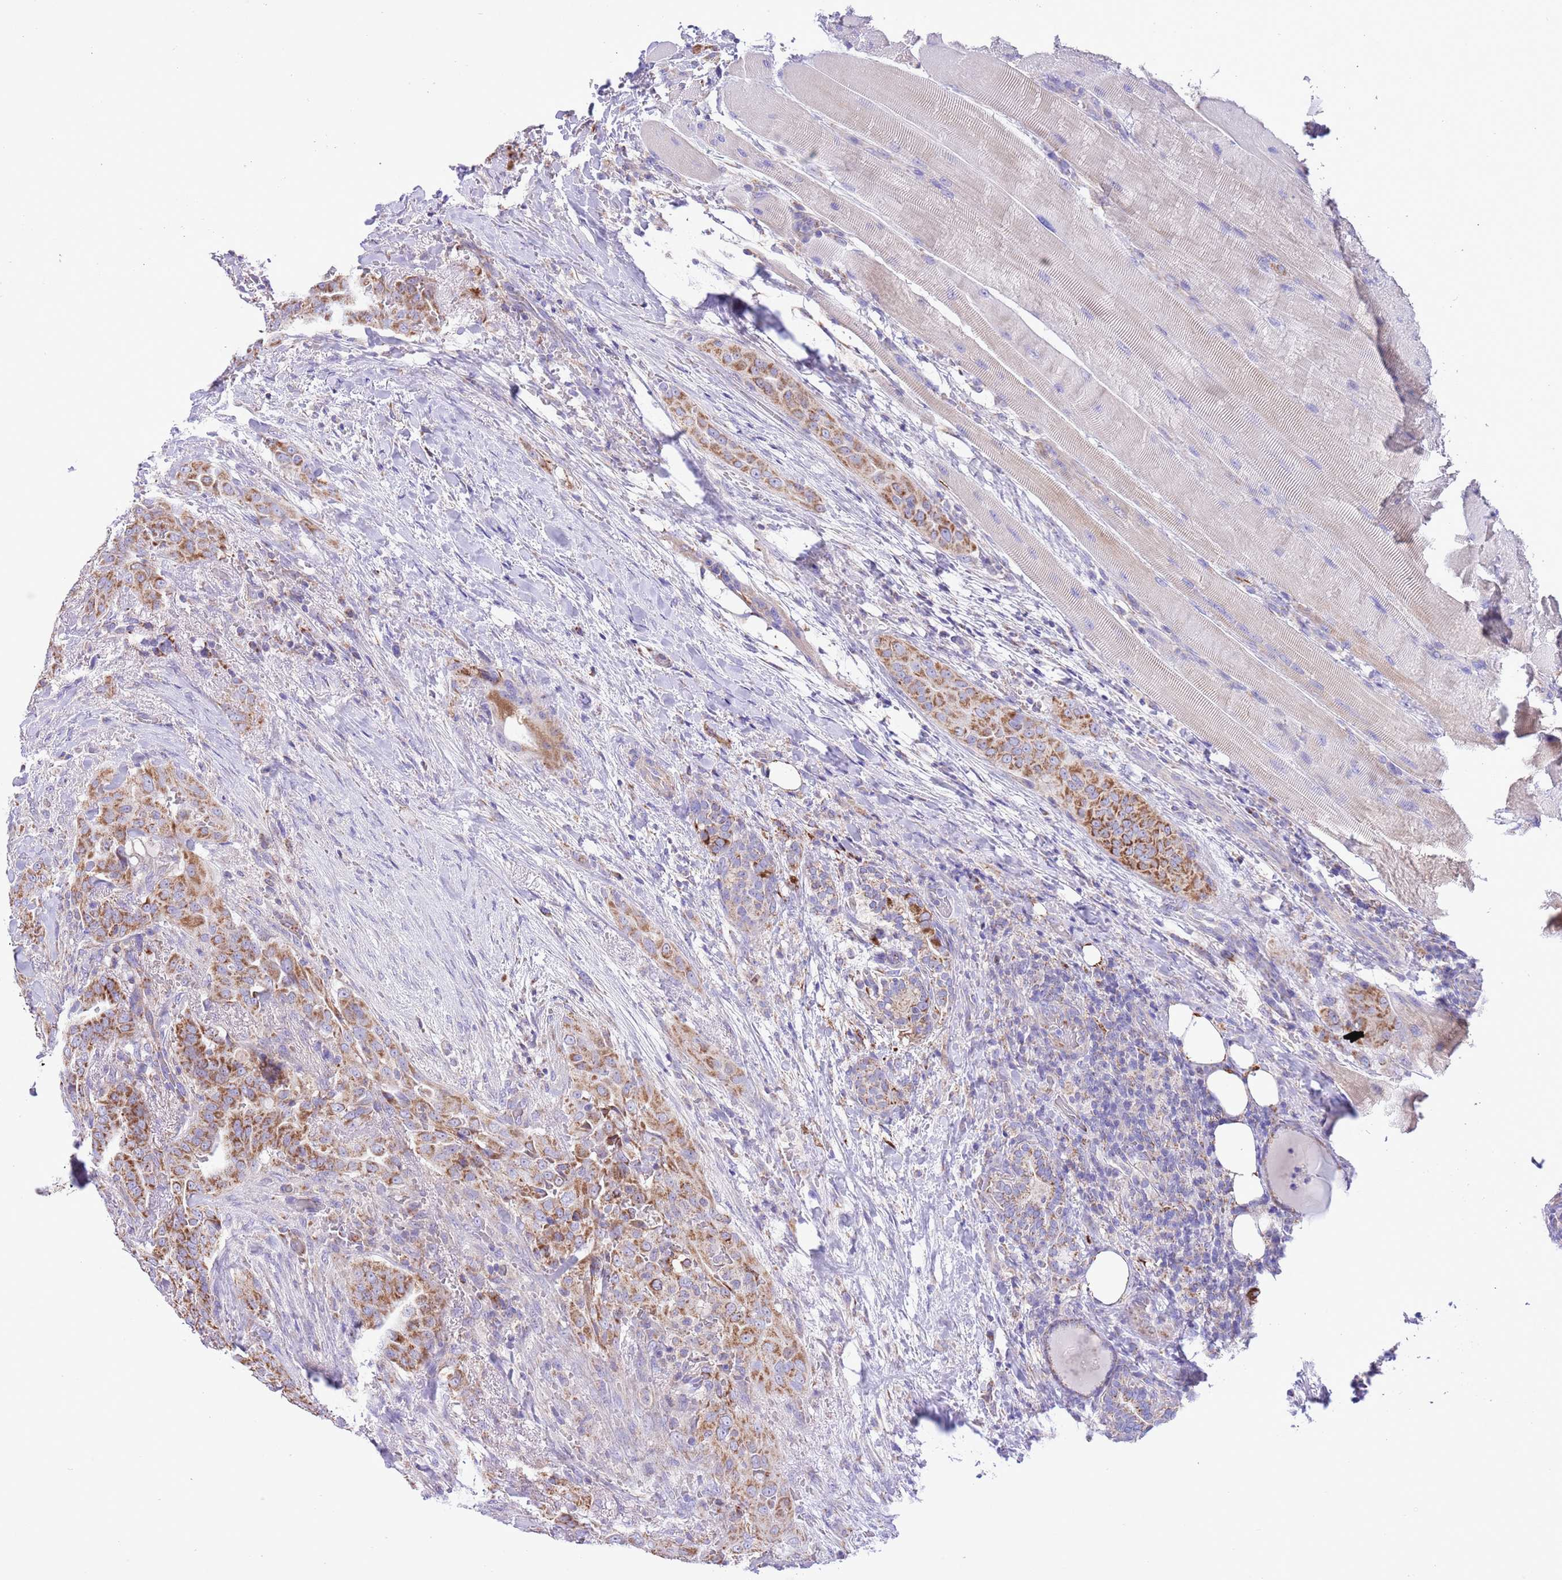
{"staining": {"intensity": "strong", "quantity": ">75%", "location": "cytoplasmic/membranous"}, "tissue": "thyroid cancer", "cell_type": "Tumor cells", "image_type": "cancer", "snomed": [{"axis": "morphology", "description": "Papillary adenocarcinoma, NOS"}, {"axis": "topography", "description": "Thyroid gland"}], "caption": "A brown stain labels strong cytoplasmic/membranous positivity of a protein in human papillary adenocarcinoma (thyroid) tumor cells.", "gene": "SS18L2", "patient": {"sex": "male", "age": 61}}